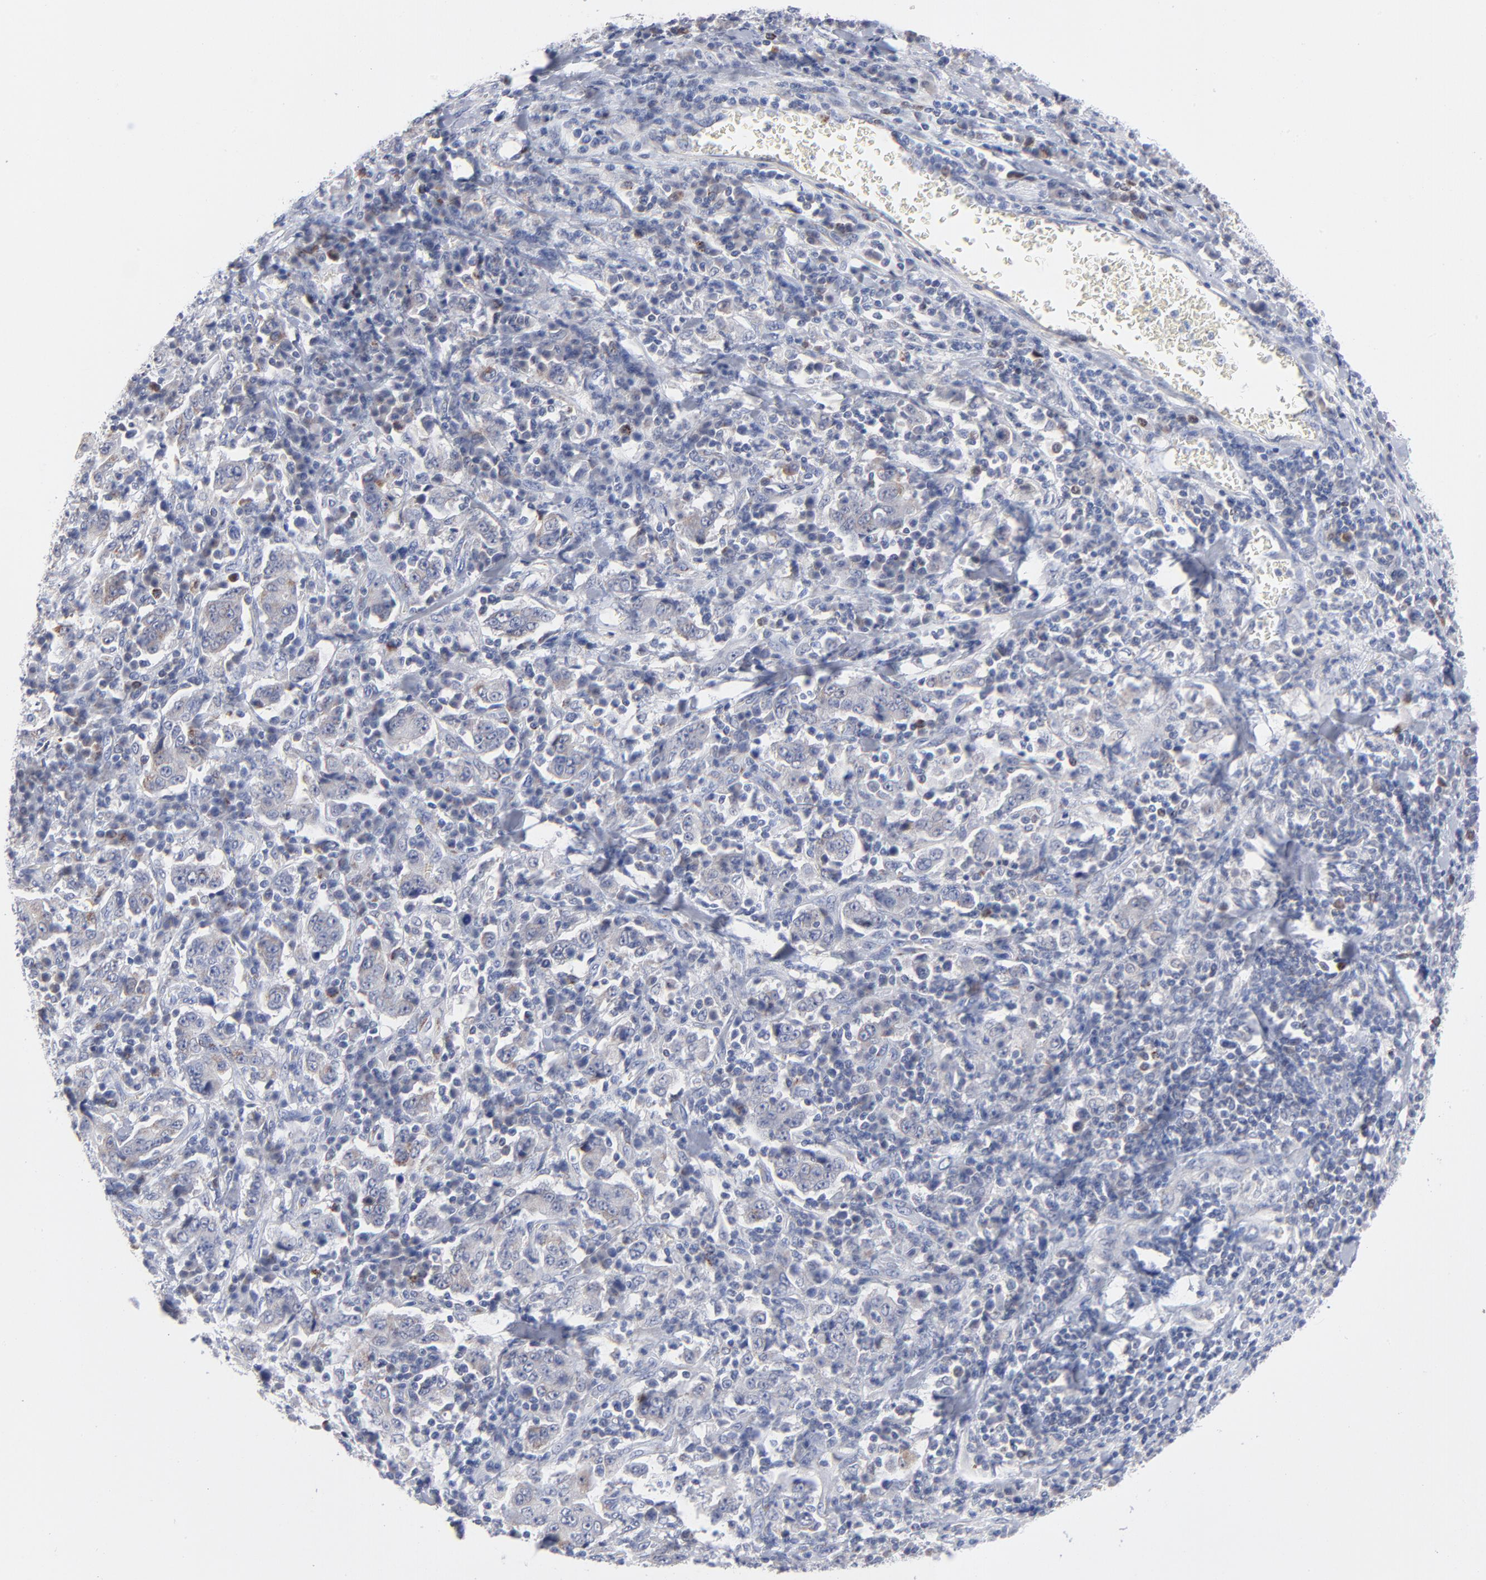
{"staining": {"intensity": "negative", "quantity": "none", "location": "none"}, "tissue": "stomach cancer", "cell_type": "Tumor cells", "image_type": "cancer", "snomed": [{"axis": "morphology", "description": "Normal tissue, NOS"}, {"axis": "morphology", "description": "Adenocarcinoma, NOS"}, {"axis": "topography", "description": "Stomach, upper"}, {"axis": "topography", "description": "Stomach"}], "caption": "The histopathology image exhibits no significant staining in tumor cells of stomach cancer (adenocarcinoma).", "gene": "CHCHD10", "patient": {"sex": "male", "age": 59}}